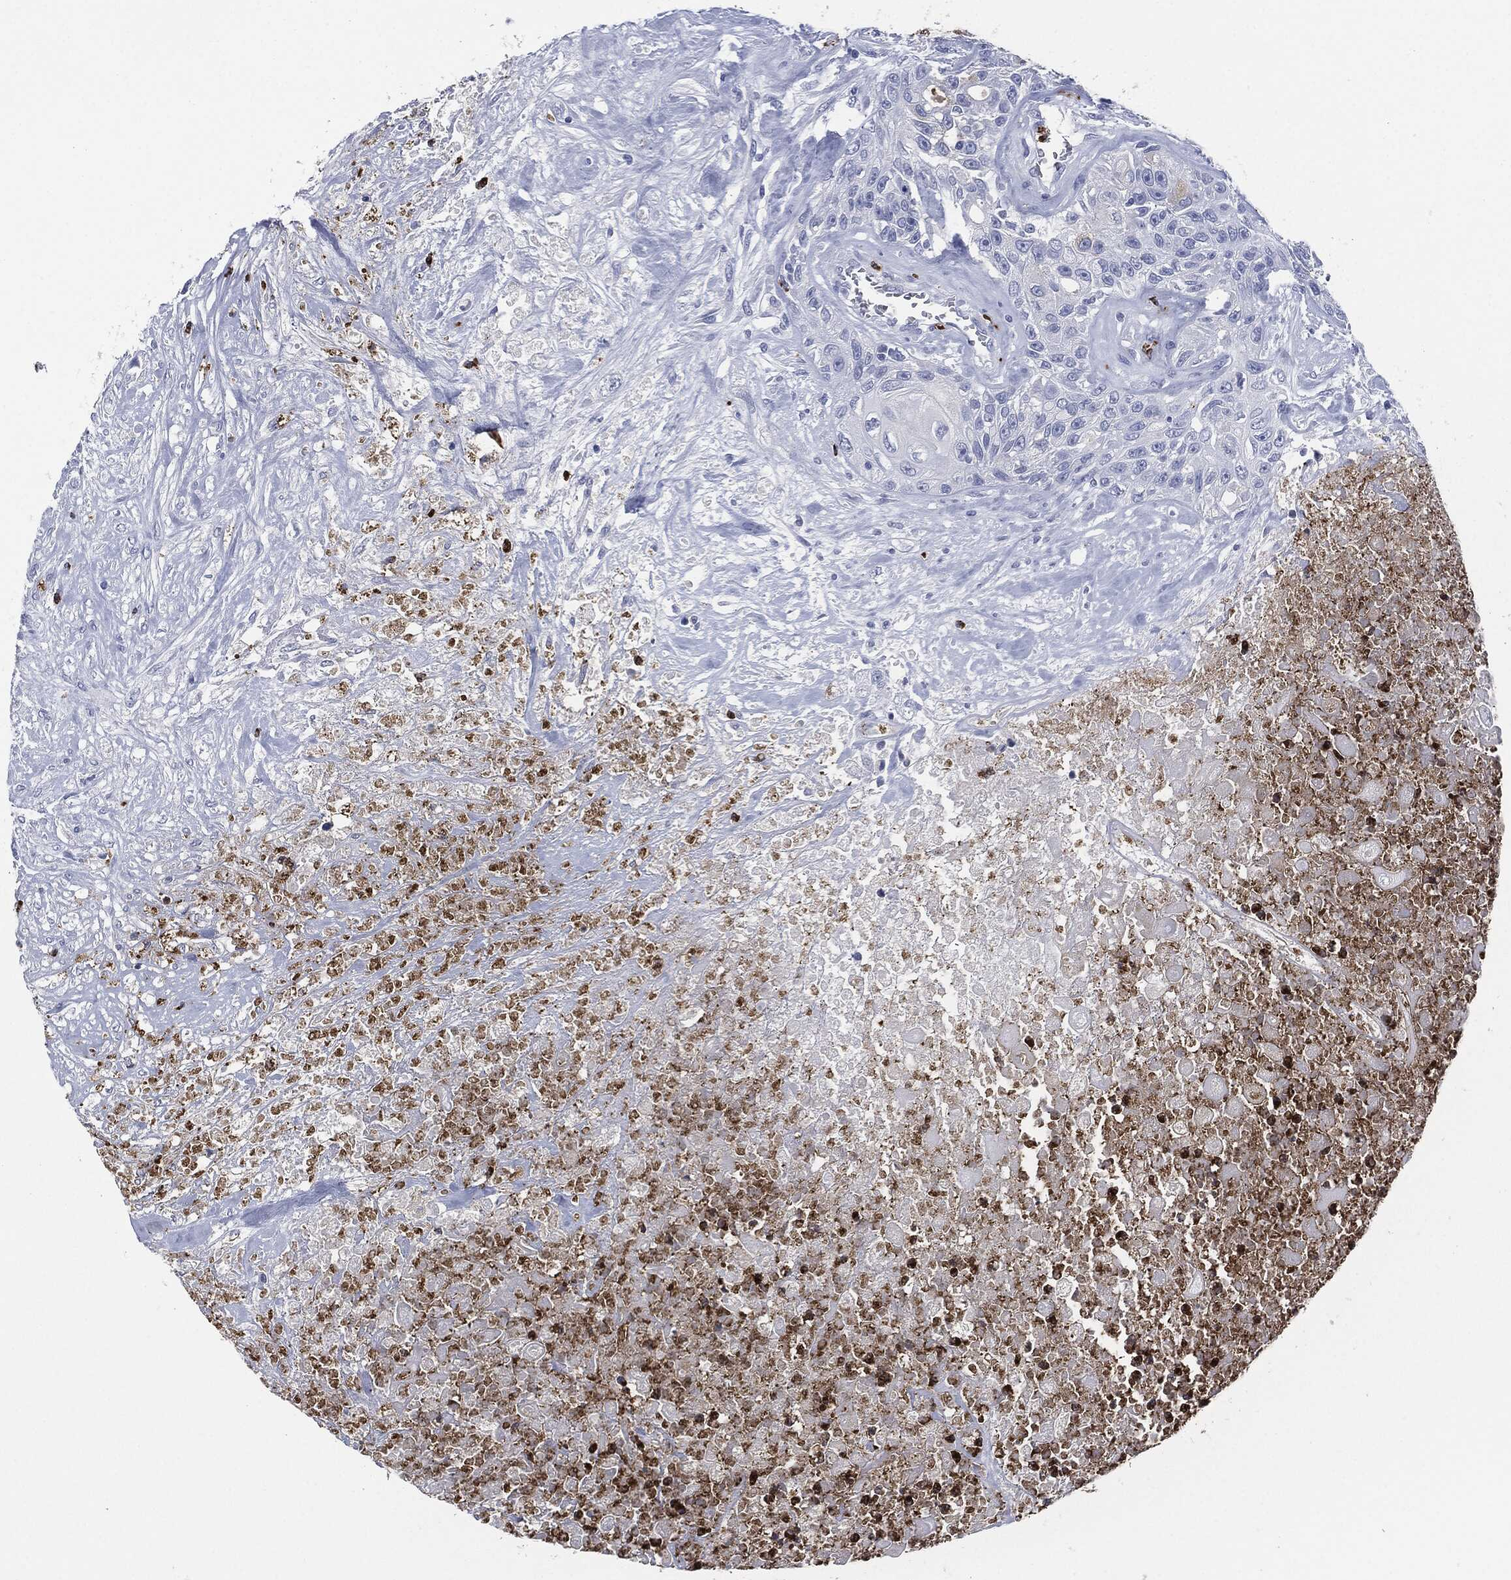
{"staining": {"intensity": "negative", "quantity": "none", "location": "none"}, "tissue": "urothelial cancer", "cell_type": "Tumor cells", "image_type": "cancer", "snomed": [{"axis": "morphology", "description": "Urothelial carcinoma, High grade"}, {"axis": "topography", "description": "Urinary bladder"}], "caption": "DAB immunohistochemical staining of human high-grade urothelial carcinoma demonstrates no significant expression in tumor cells. (DAB immunohistochemistry (IHC), high magnification).", "gene": "CEACAM8", "patient": {"sex": "female", "age": 56}}